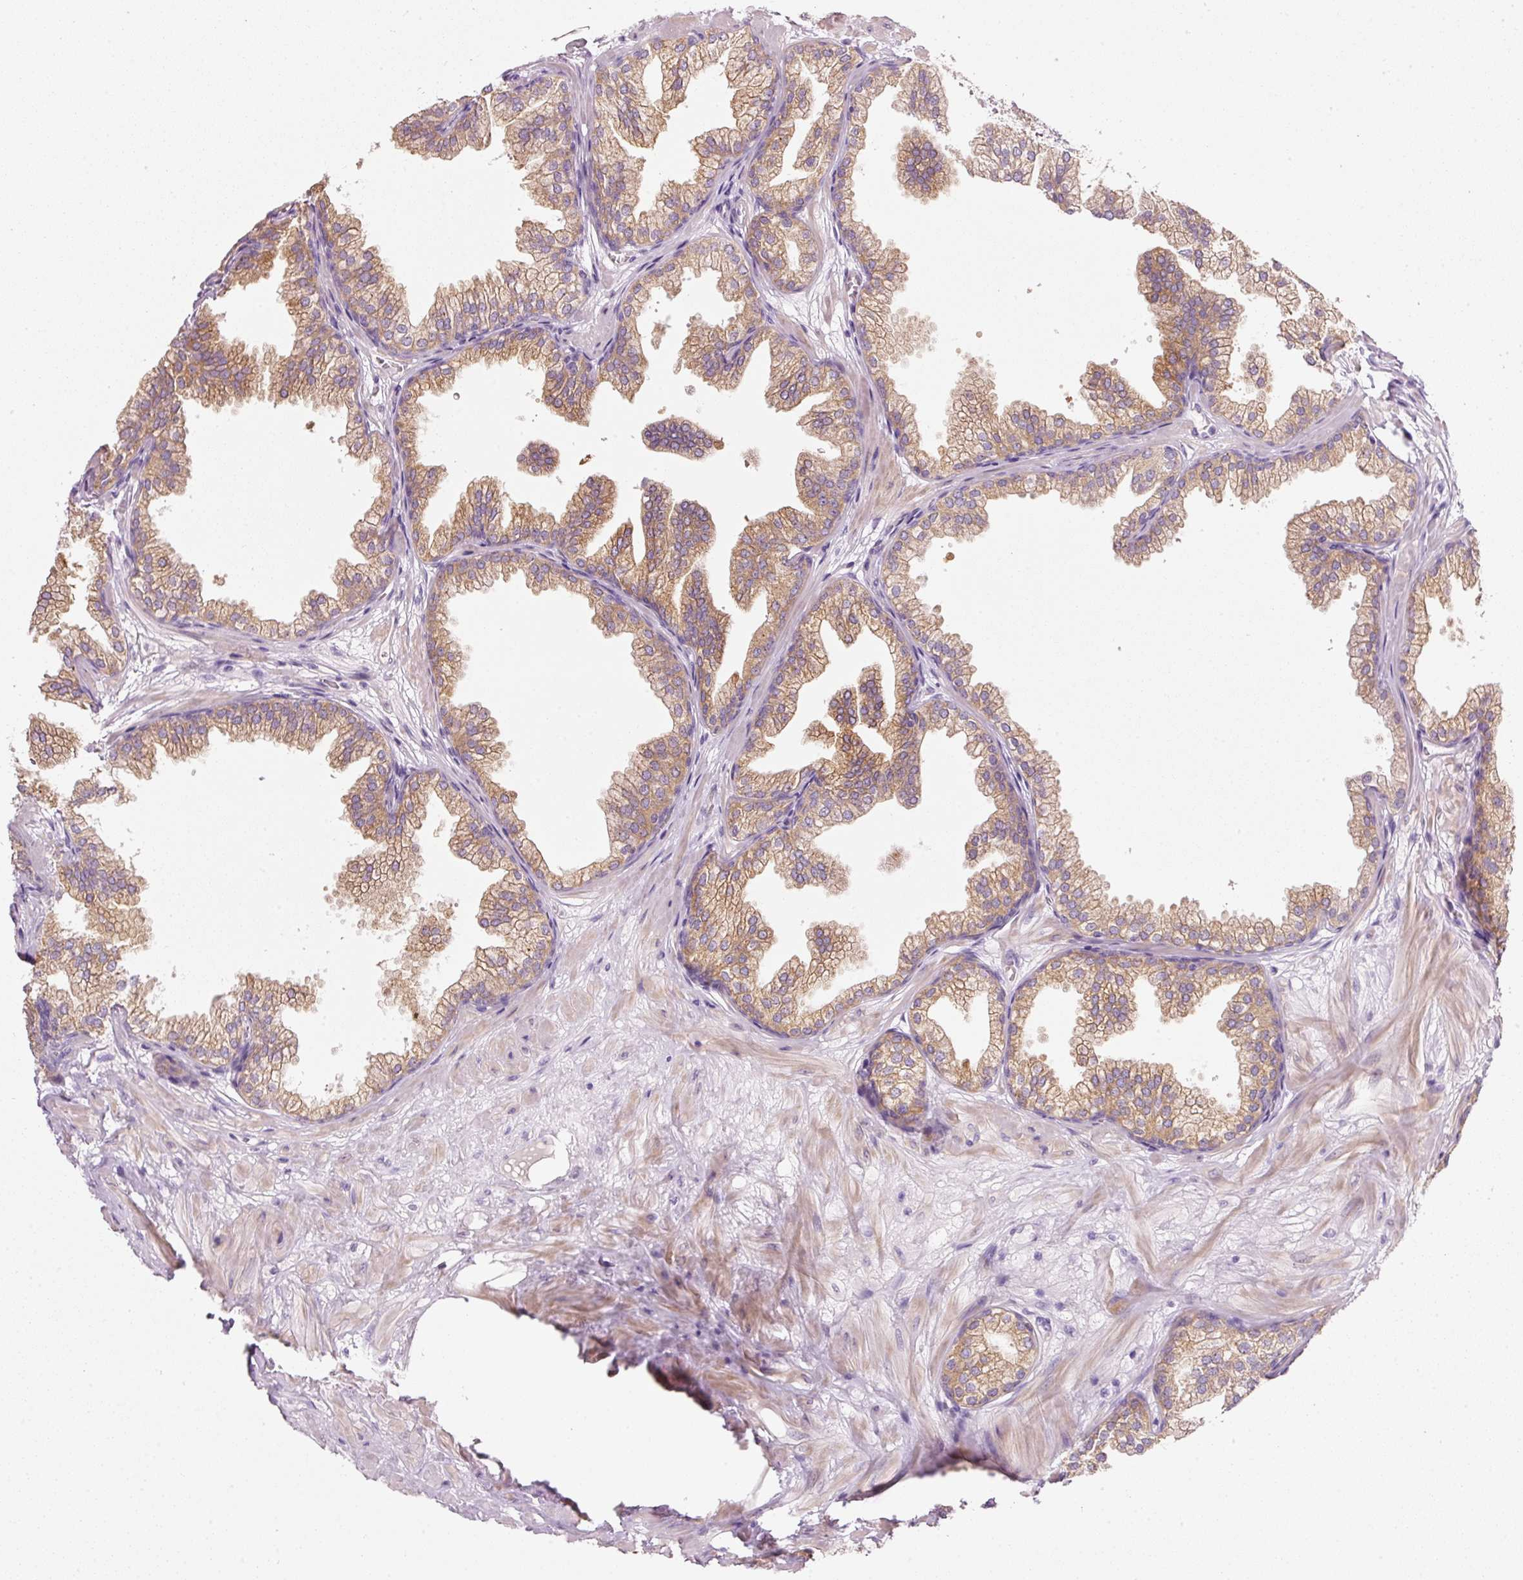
{"staining": {"intensity": "moderate", "quantity": ">75%", "location": "cytoplasmic/membranous"}, "tissue": "prostate", "cell_type": "Glandular cells", "image_type": "normal", "snomed": [{"axis": "morphology", "description": "Normal tissue, NOS"}, {"axis": "topography", "description": "Prostate"}], "caption": "Moderate cytoplasmic/membranous staining for a protein is present in approximately >75% of glandular cells of unremarkable prostate using immunohistochemistry (IHC).", "gene": "PDXDC1", "patient": {"sex": "male", "age": 37}}